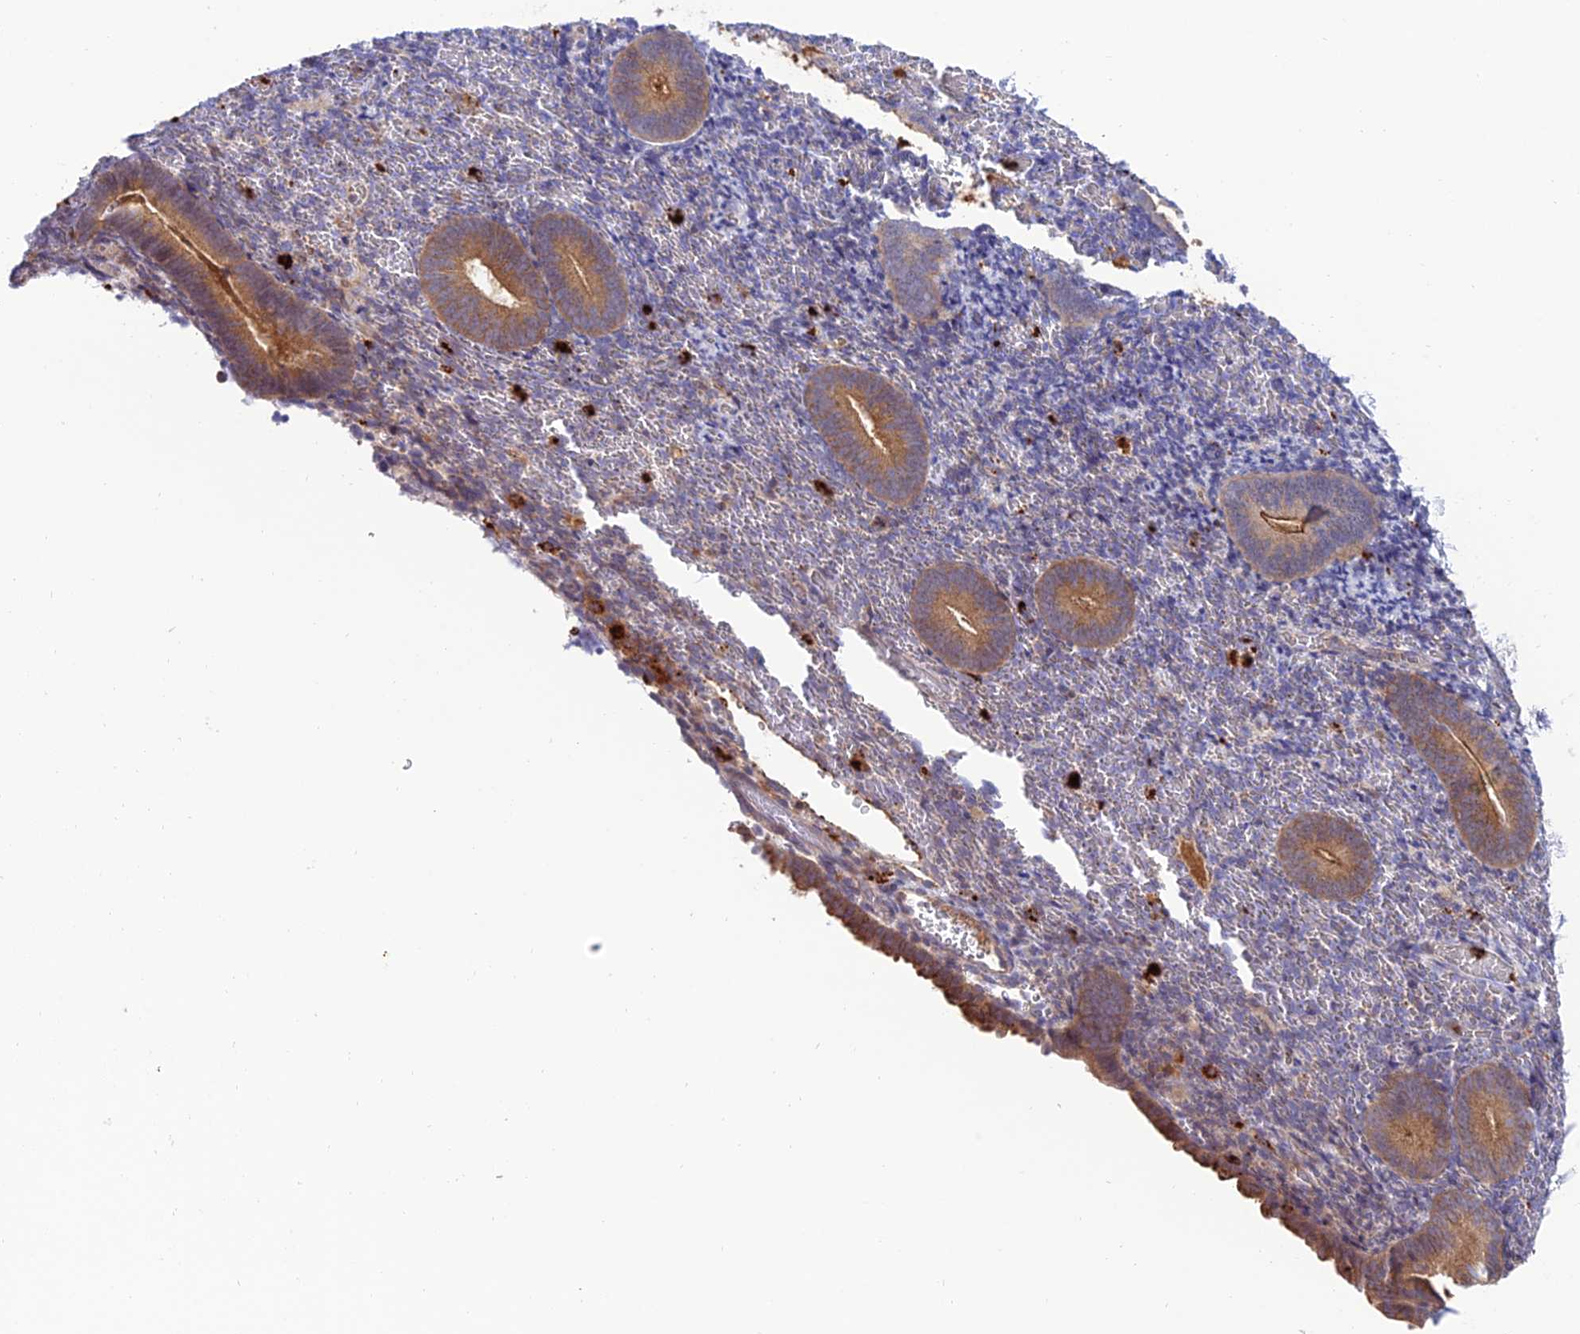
{"staining": {"intensity": "negative", "quantity": "none", "location": "none"}, "tissue": "endometrium", "cell_type": "Cells in endometrial stroma", "image_type": "normal", "snomed": [{"axis": "morphology", "description": "Normal tissue, NOS"}, {"axis": "topography", "description": "Endometrium"}], "caption": "Cells in endometrial stroma show no significant protein staining in benign endometrium. (IHC, brightfield microscopy, high magnification).", "gene": "ARHGEF18", "patient": {"sex": "female", "age": 51}}